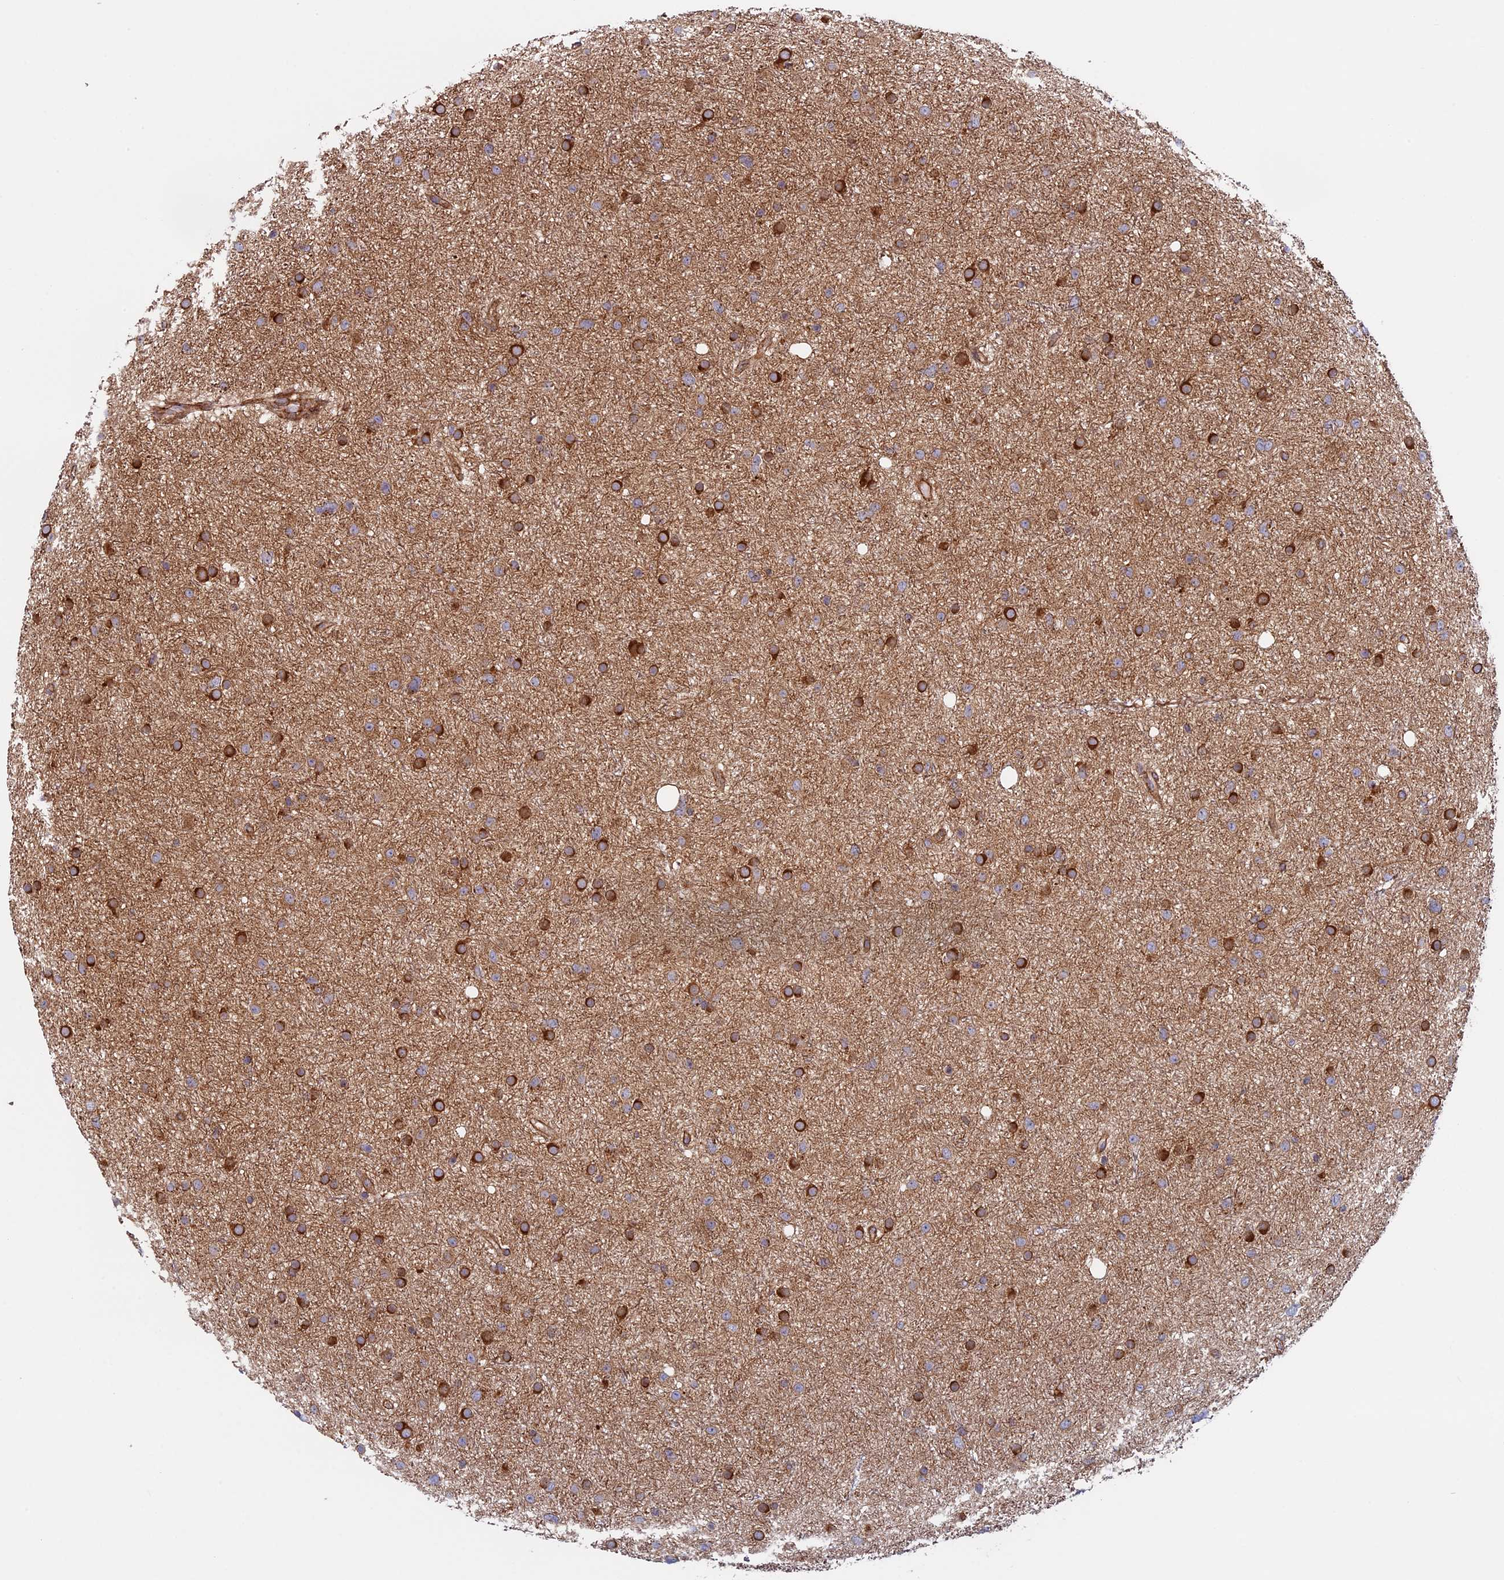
{"staining": {"intensity": "strong", "quantity": ">75%", "location": "cytoplasmic/membranous"}, "tissue": "glioma", "cell_type": "Tumor cells", "image_type": "cancer", "snomed": [{"axis": "morphology", "description": "Glioma, malignant, Low grade"}, {"axis": "topography", "description": "Cerebral cortex"}], "caption": "There is high levels of strong cytoplasmic/membranous staining in tumor cells of low-grade glioma (malignant), as demonstrated by immunohistochemical staining (brown color).", "gene": "CCDC8", "patient": {"sex": "female", "age": 39}}